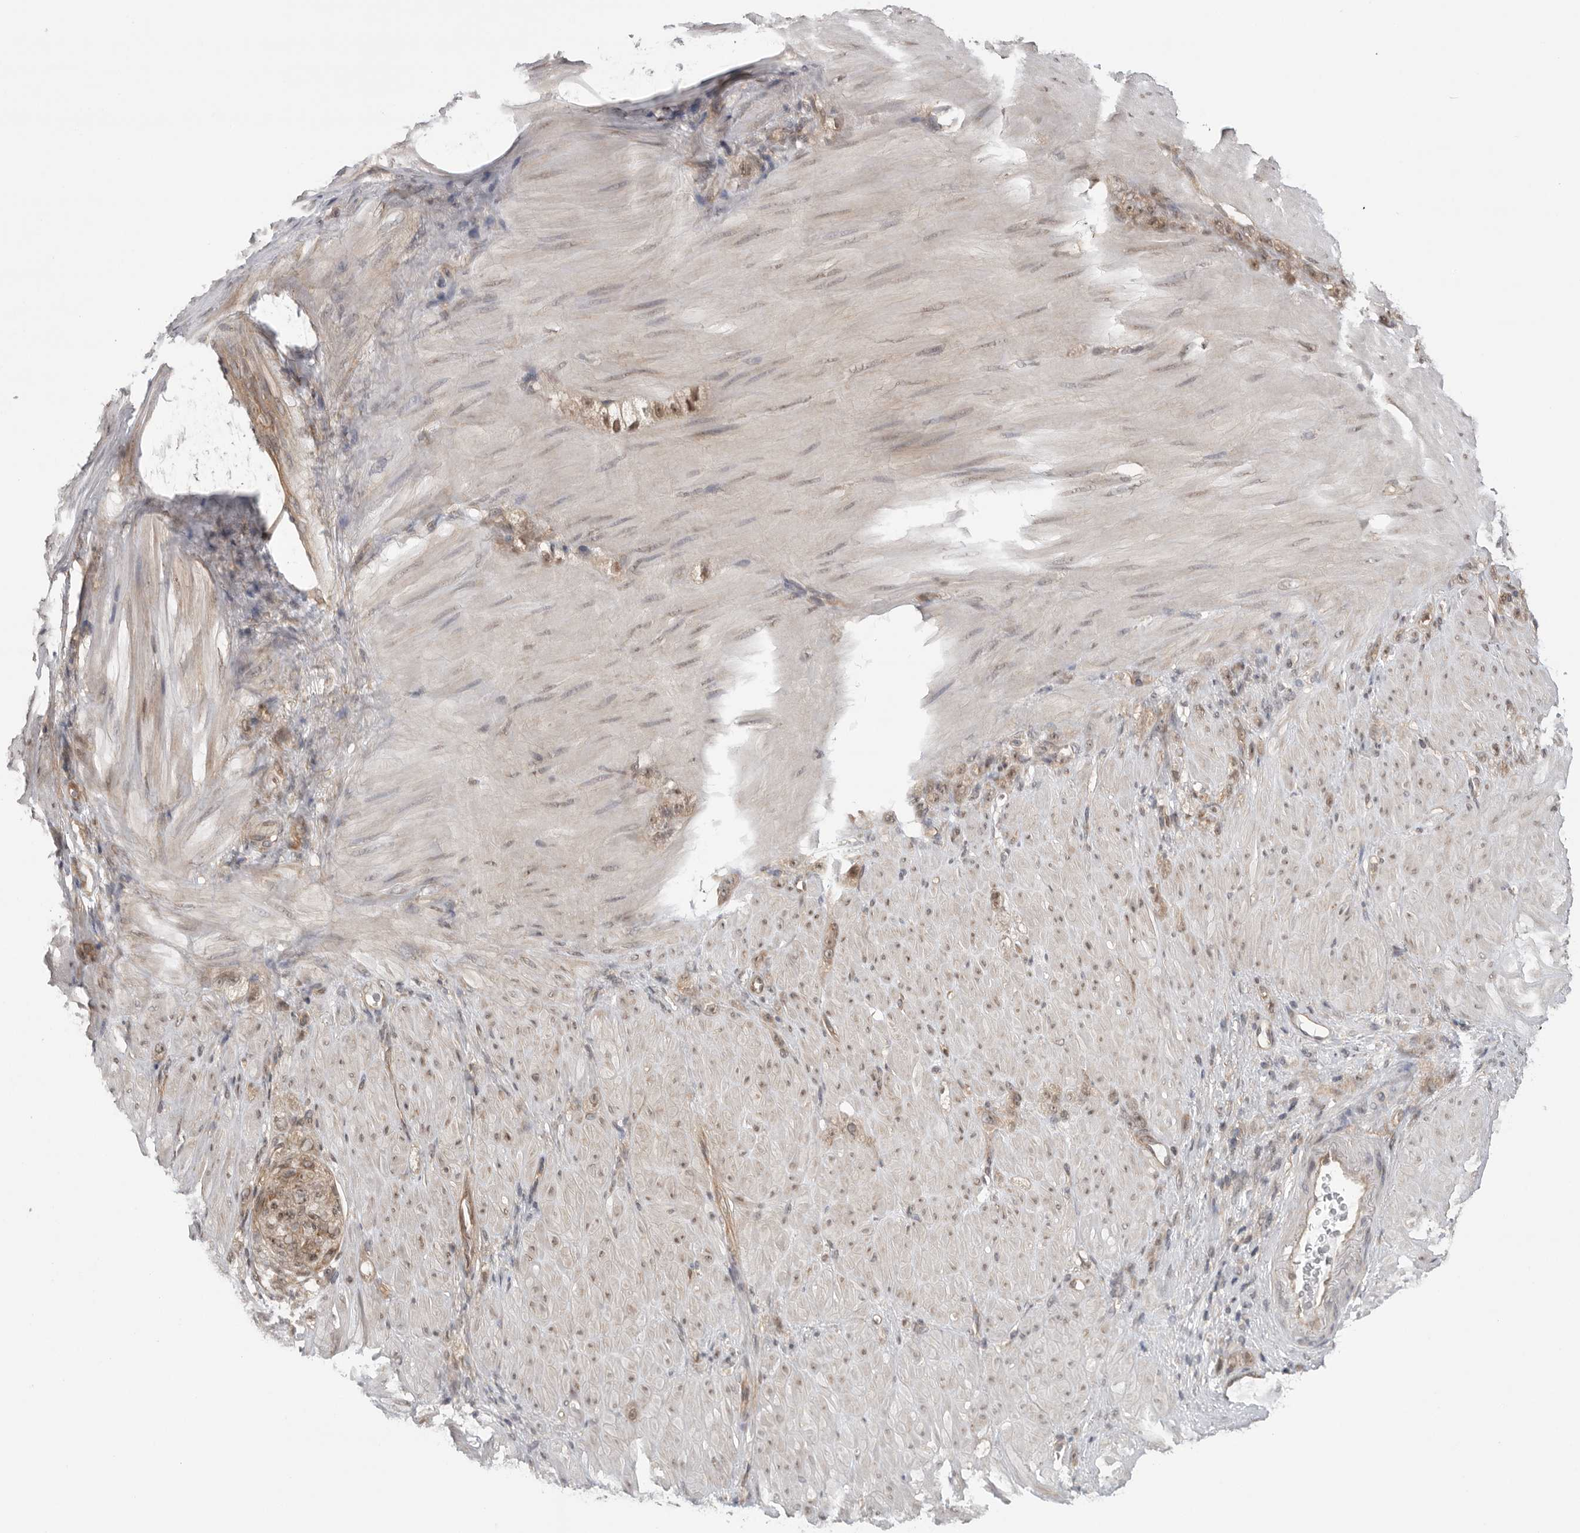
{"staining": {"intensity": "weak", "quantity": ">75%", "location": "cytoplasmic/membranous,nuclear"}, "tissue": "stomach cancer", "cell_type": "Tumor cells", "image_type": "cancer", "snomed": [{"axis": "morphology", "description": "Normal tissue, NOS"}, {"axis": "morphology", "description": "Adenocarcinoma, NOS"}, {"axis": "topography", "description": "Stomach"}], "caption": "Stomach cancer (adenocarcinoma) was stained to show a protein in brown. There is low levels of weak cytoplasmic/membranous and nuclear staining in about >75% of tumor cells.", "gene": "VPS50", "patient": {"sex": "male", "age": 82}}